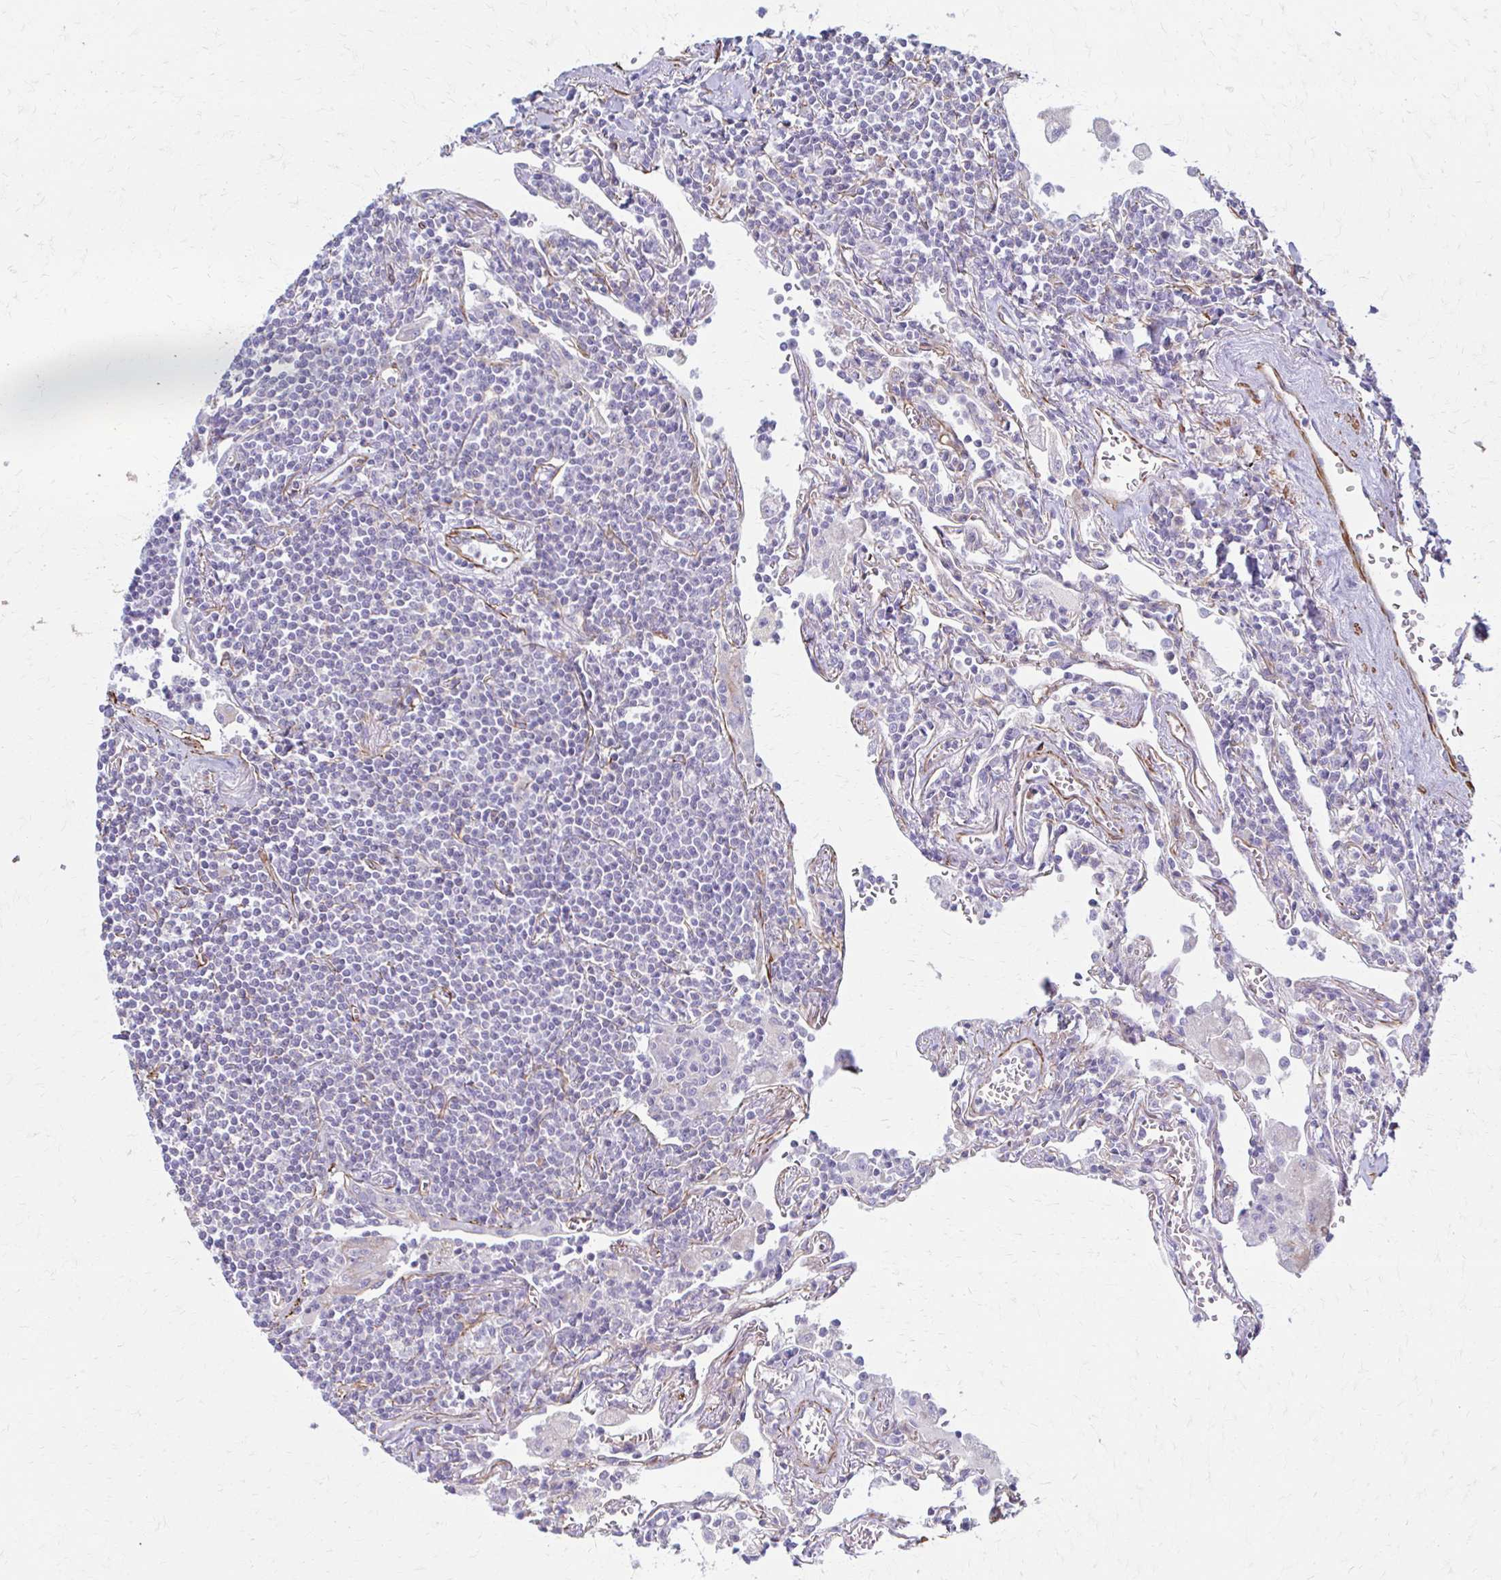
{"staining": {"intensity": "negative", "quantity": "none", "location": "none"}, "tissue": "lymphoma", "cell_type": "Tumor cells", "image_type": "cancer", "snomed": [{"axis": "morphology", "description": "Malignant lymphoma, non-Hodgkin's type, Low grade"}, {"axis": "topography", "description": "Lung"}], "caption": "The micrograph reveals no significant staining in tumor cells of malignant lymphoma, non-Hodgkin's type (low-grade). (IHC, brightfield microscopy, high magnification).", "gene": "TIMMDC1", "patient": {"sex": "female", "age": 71}}